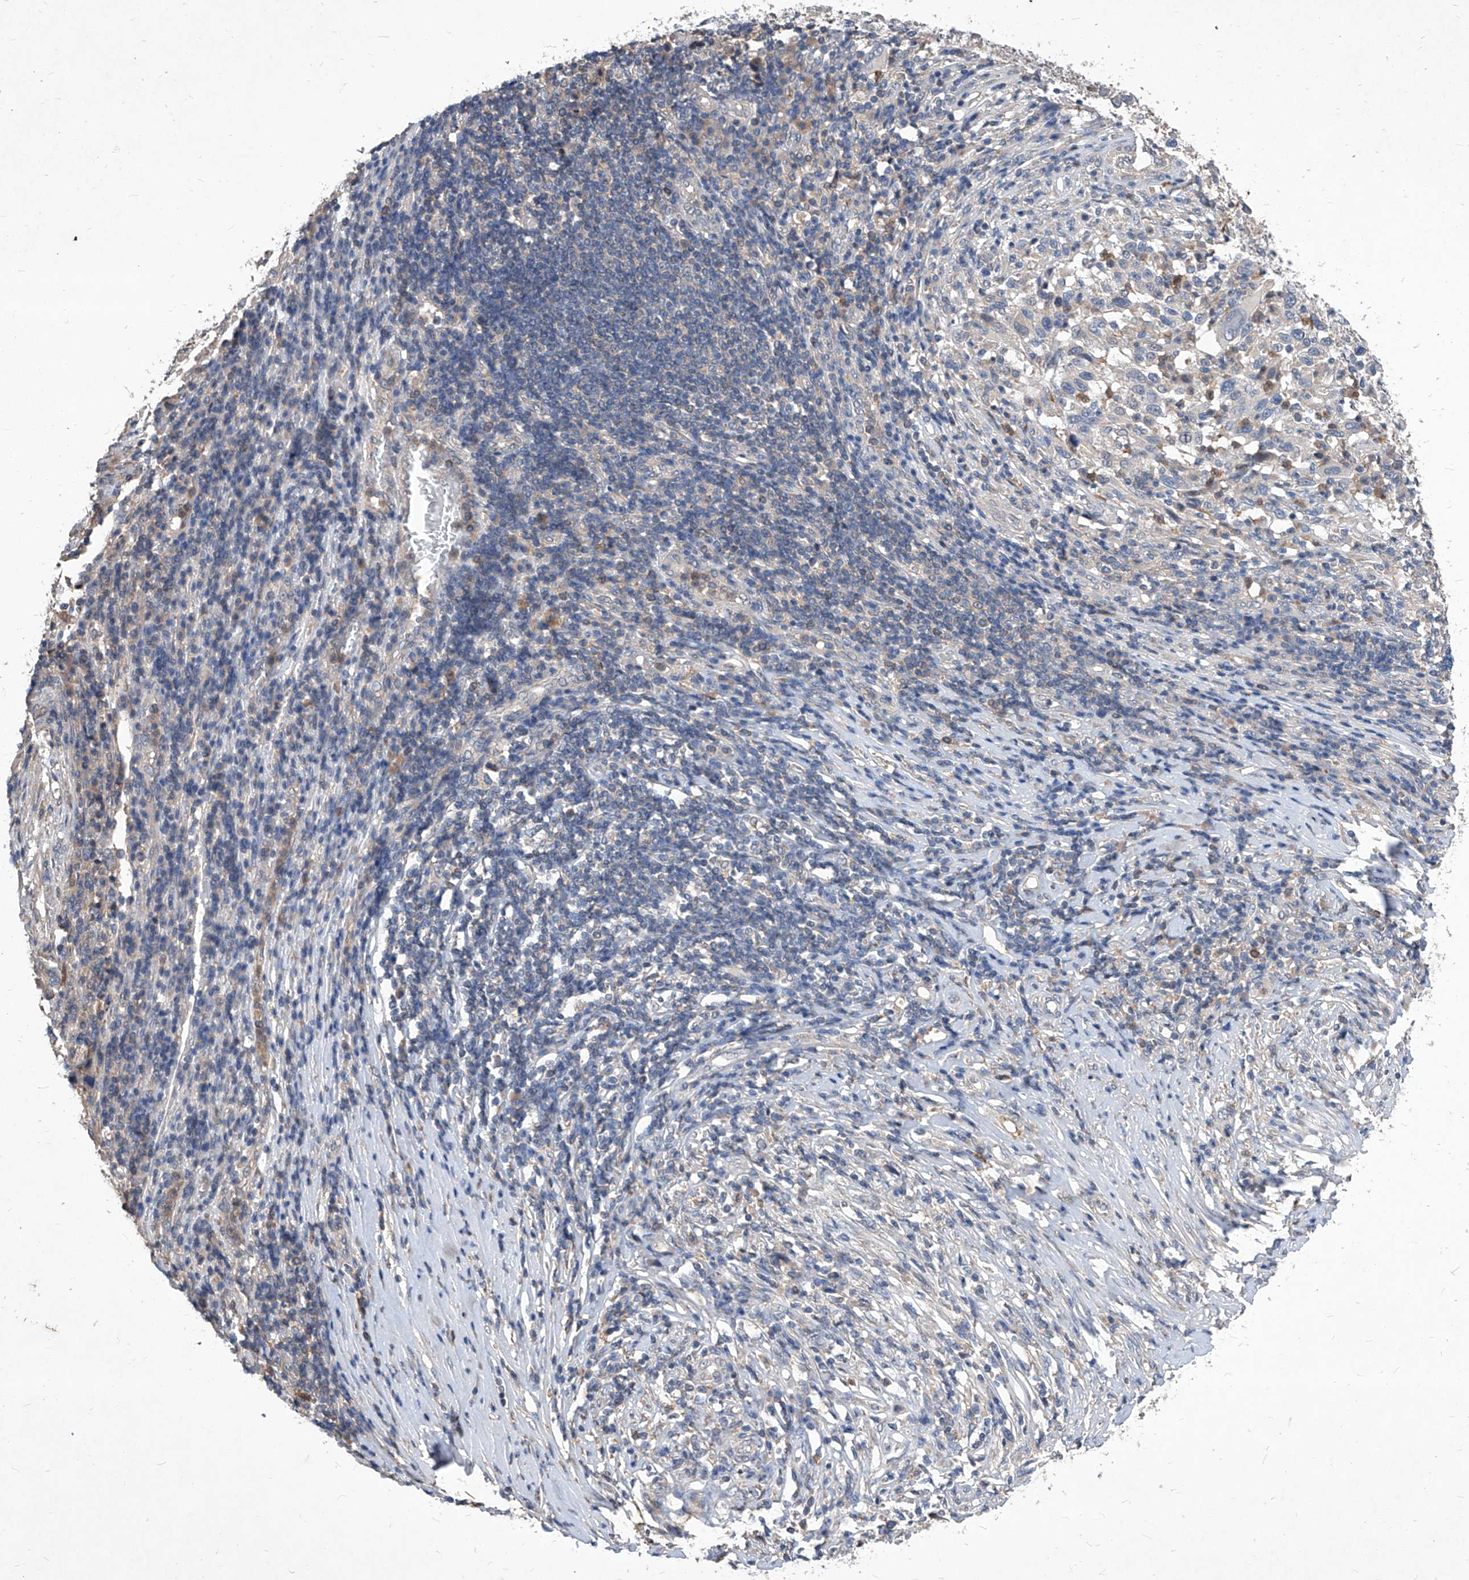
{"staining": {"intensity": "negative", "quantity": "none", "location": "none"}, "tissue": "melanoma", "cell_type": "Tumor cells", "image_type": "cancer", "snomed": [{"axis": "morphology", "description": "Malignant melanoma, Metastatic site"}, {"axis": "topography", "description": "Lymph node"}], "caption": "Melanoma was stained to show a protein in brown. There is no significant staining in tumor cells.", "gene": "SYNGR1", "patient": {"sex": "male", "age": 61}}